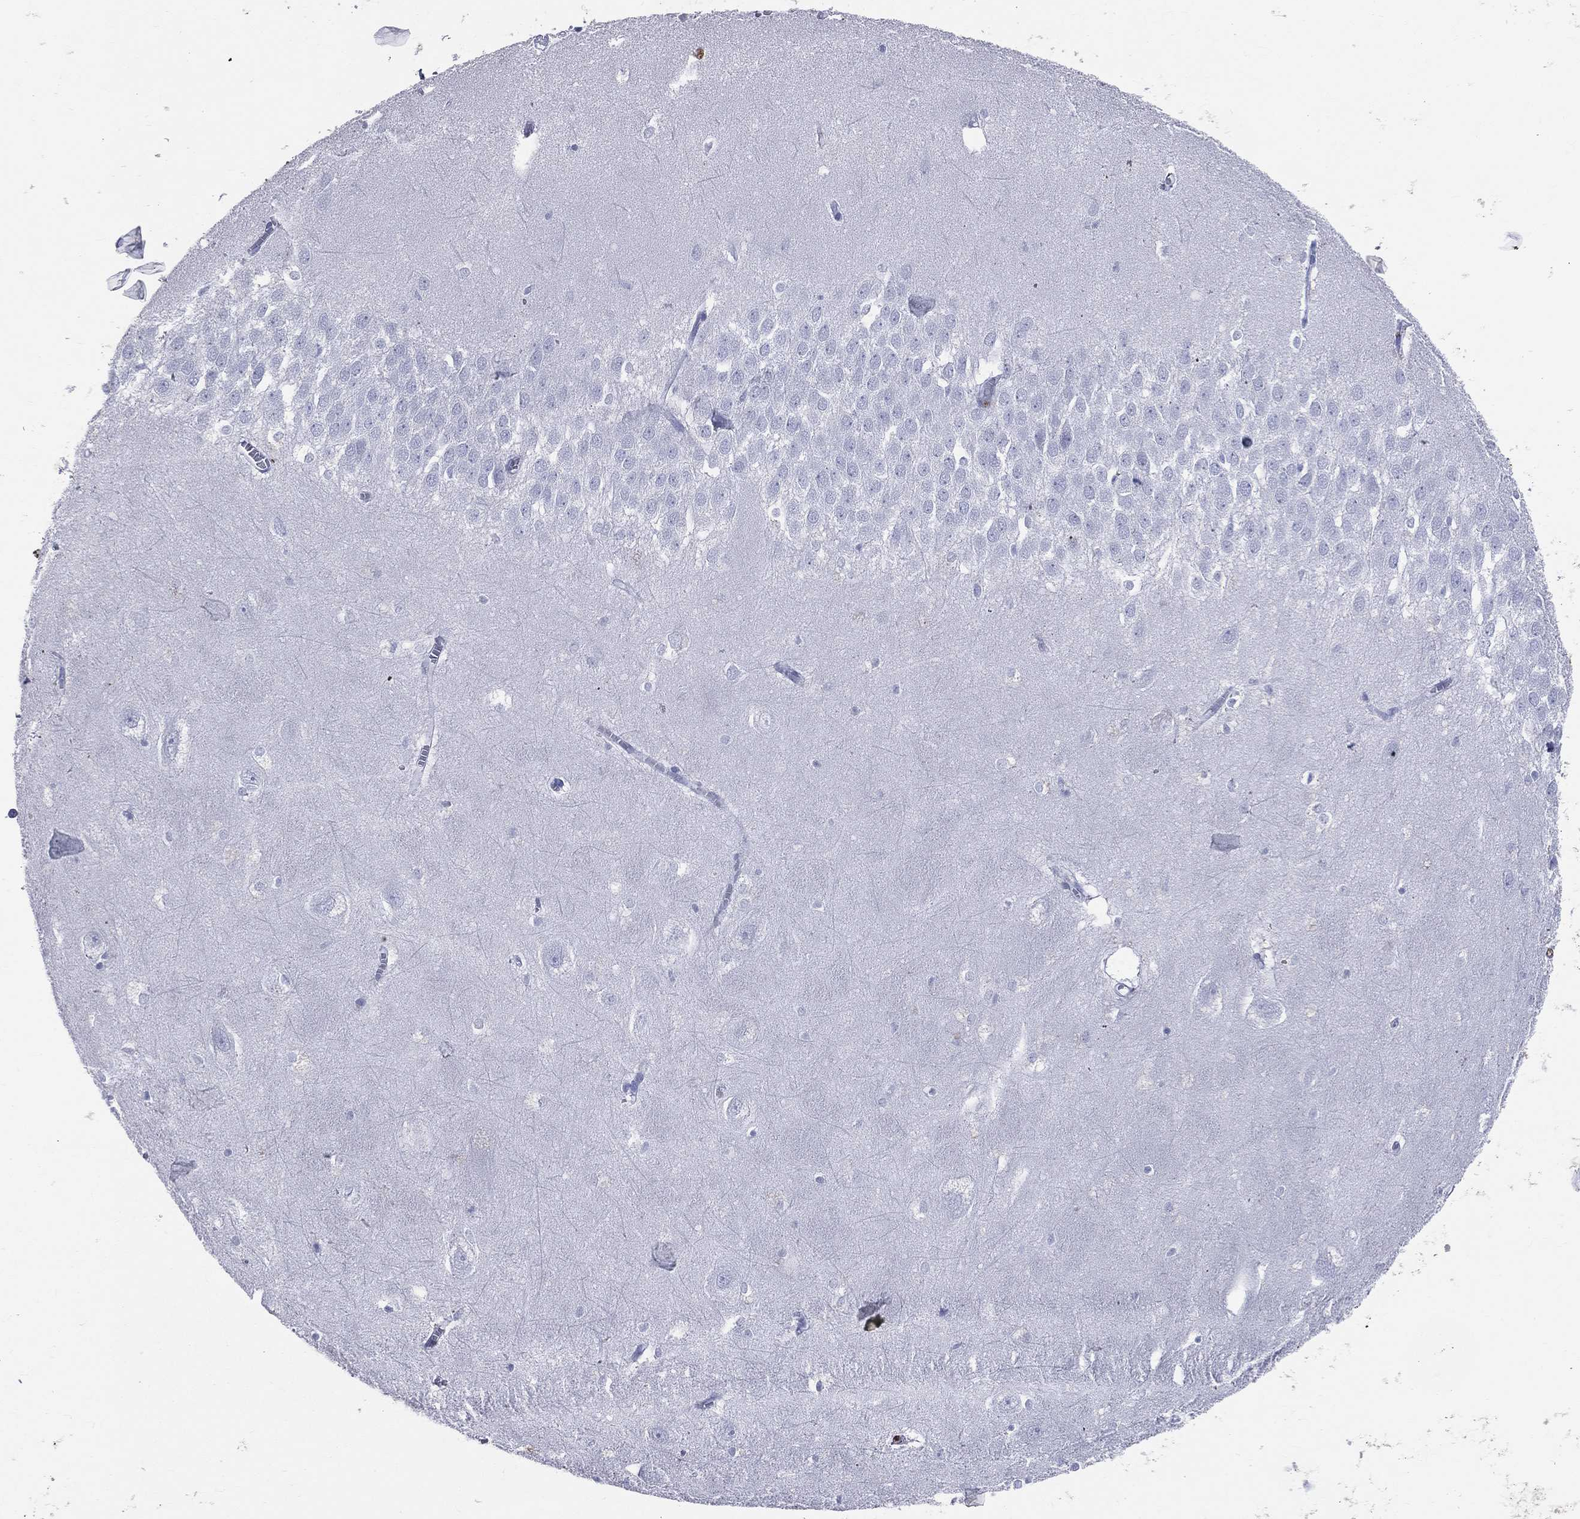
{"staining": {"intensity": "negative", "quantity": "none", "location": "none"}, "tissue": "hippocampus", "cell_type": "Glial cells", "image_type": "normal", "snomed": [{"axis": "morphology", "description": "Normal tissue, NOS"}, {"axis": "topography", "description": "Hippocampus"}], "caption": "Immunohistochemical staining of normal hippocampus reveals no significant positivity in glial cells.", "gene": "PGLYRP1", "patient": {"sex": "female", "age": 64}}